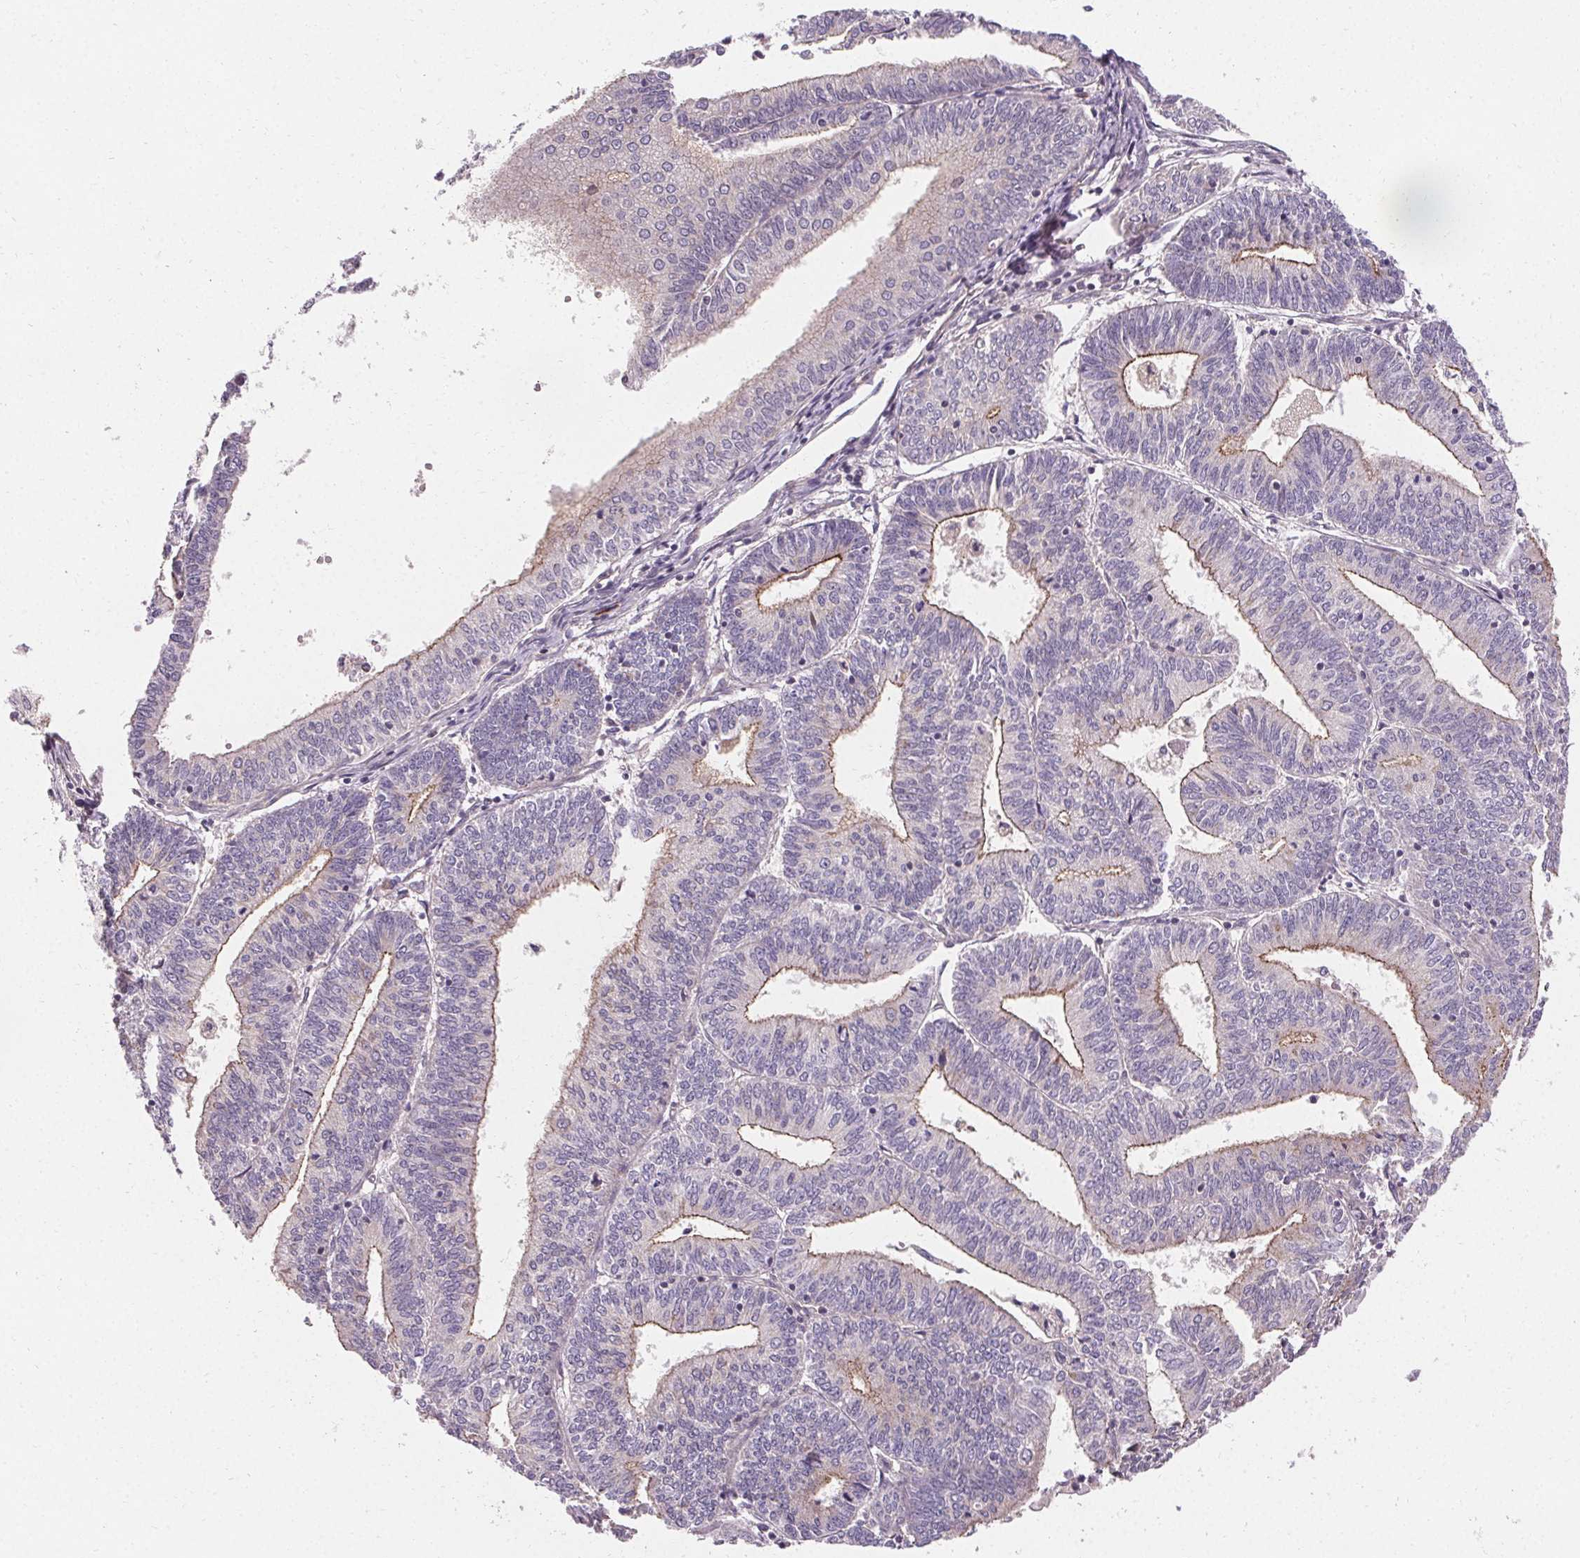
{"staining": {"intensity": "weak", "quantity": "<25%", "location": "cytoplasmic/membranous"}, "tissue": "endometrial cancer", "cell_type": "Tumor cells", "image_type": "cancer", "snomed": [{"axis": "morphology", "description": "Adenocarcinoma, NOS"}, {"axis": "topography", "description": "Endometrium"}], "caption": "A high-resolution micrograph shows immunohistochemistry (IHC) staining of endometrial cancer, which demonstrates no significant expression in tumor cells. The staining is performed using DAB (3,3'-diaminobenzidine) brown chromogen with nuclei counter-stained in using hematoxylin.", "gene": "APLP1", "patient": {"sex": "female", "age": 61}}